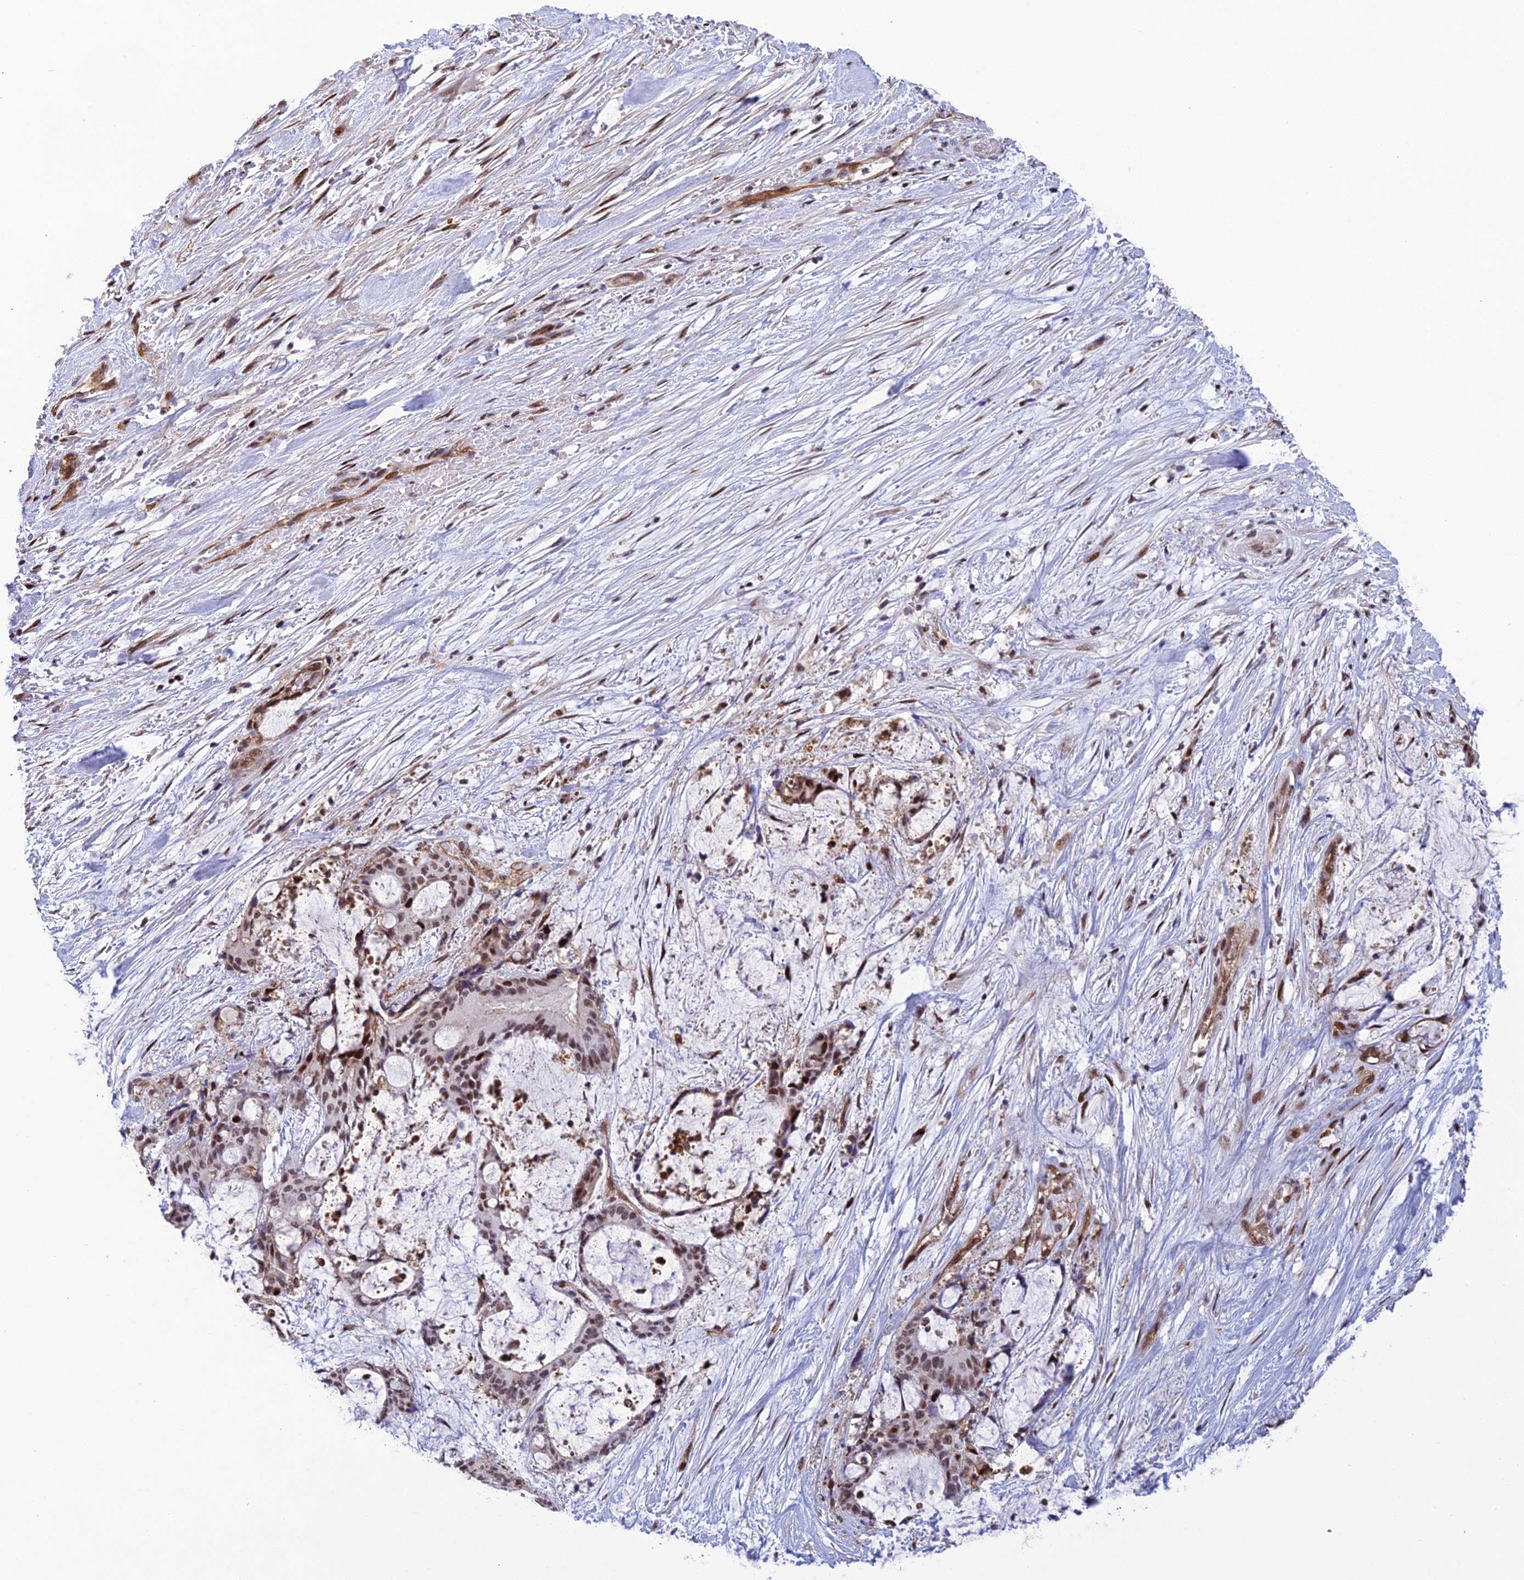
{"staining": {"intensity": "moderate", "quantity": "25%-75%", "location": "nuclear"}, "tissue": "liver cancer", "cell_type": "Tumor cells", "image_type": "cancer", "snomed": [{"axis": "morphology", "description": "Normal tissue, NOS"}, {"axis": "morphology", "description": "Cholangiocarcinoma"}, {"axis": "topography", "description": "Liver"}, {"axis": "topography", "description": "Peripheral nerve tissue"}], "caption": "This histopathology image displays IHC staining of human cholangiocarcinoma (liver), with medium moderate nuclear expression in about 25%-75% of tumor cells.", "gene": "RANBP3", "patient": {"sex": "female", "age": 73}}